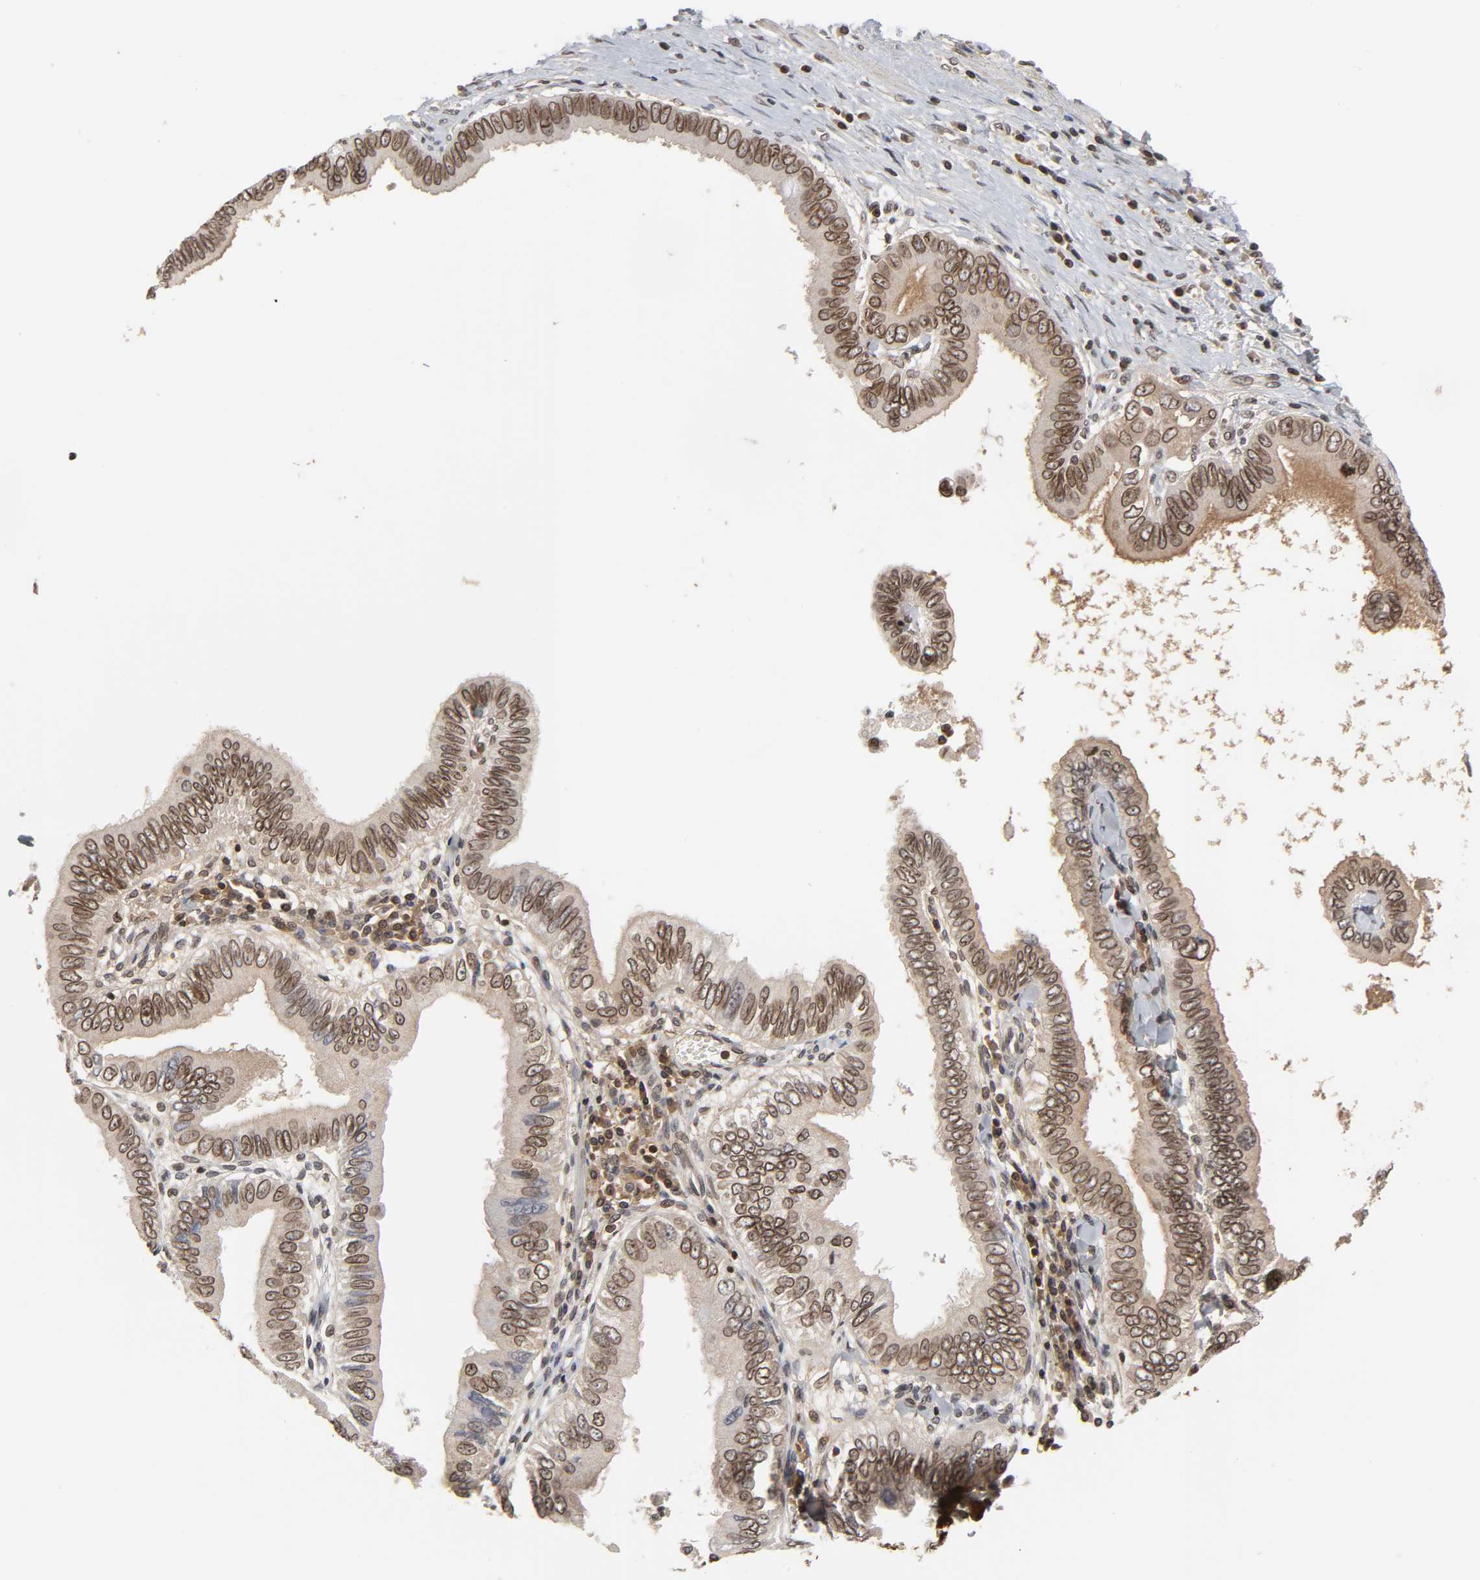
{"staining": {"intensity": "strong", "quantity": ">75%", "location": "cytoplasmic/membranous,nuclear"}, "tissue": "pancreatic cancer", "cell_type": "Tumor cells", "image_type": "cancer", "snomed": [{"axis": "morphology", "description": "Normal tissue, NOS"}, {"axis": "topography", "description": "Lymph node"}], "caption": "A micrograph of human pancreatic cancer stained for a protein shows strong cytoplasmic/membranous and nuclear brown staining in tumor cells.", "gene": "CPN2", "patient": {"sex": "male", "age": 50}}